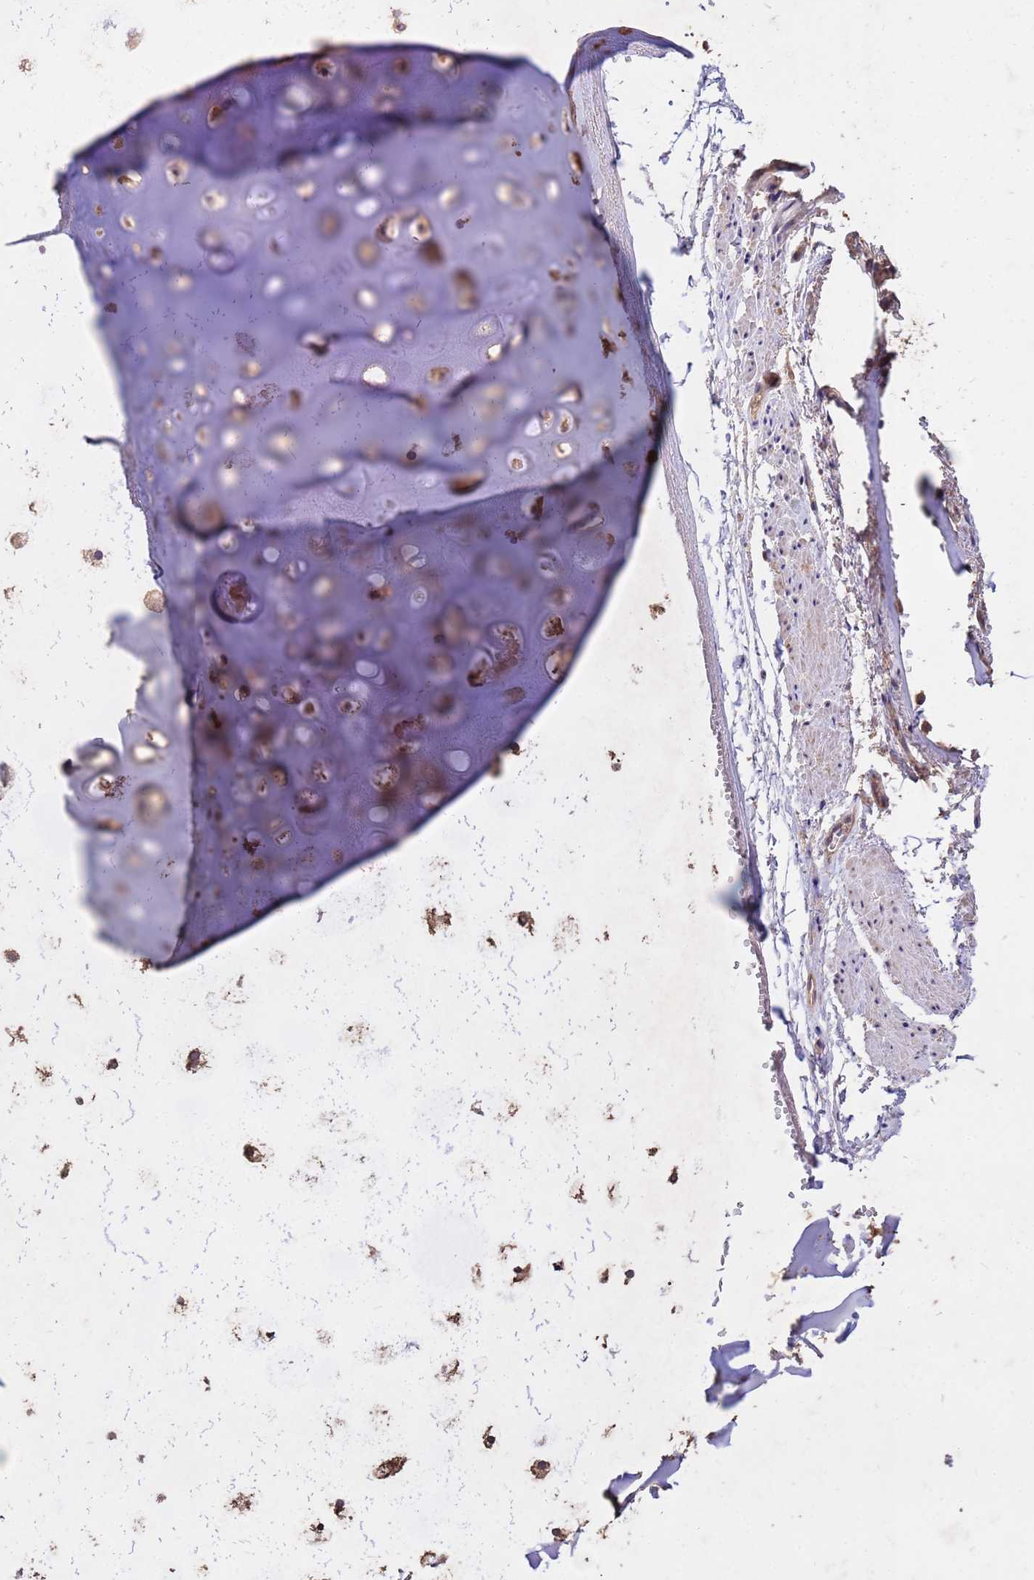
{"staining": {"intensity": "moderate", "quantity": ">75%", "location": "cytoplasmic/membranous"}, "tissue": "adipose tissue", "cell_type": "Adipocytes", "image_type": "normal", "snomed": [{"axis": "morphology", "description": "Normal tissue, NOS"}, {"axis": "topography", "description": "Cartilage tissue"}], "caption": "IHC (DAB (3,3'-diaminobenzidine)) staining of normal adipose tissue reveals moderate cytoplasmic/membranous protein expression in approximately >75% of adipocytes.", "gene": "TOR4A", "patient": {"sex": "male", "age": 66}}